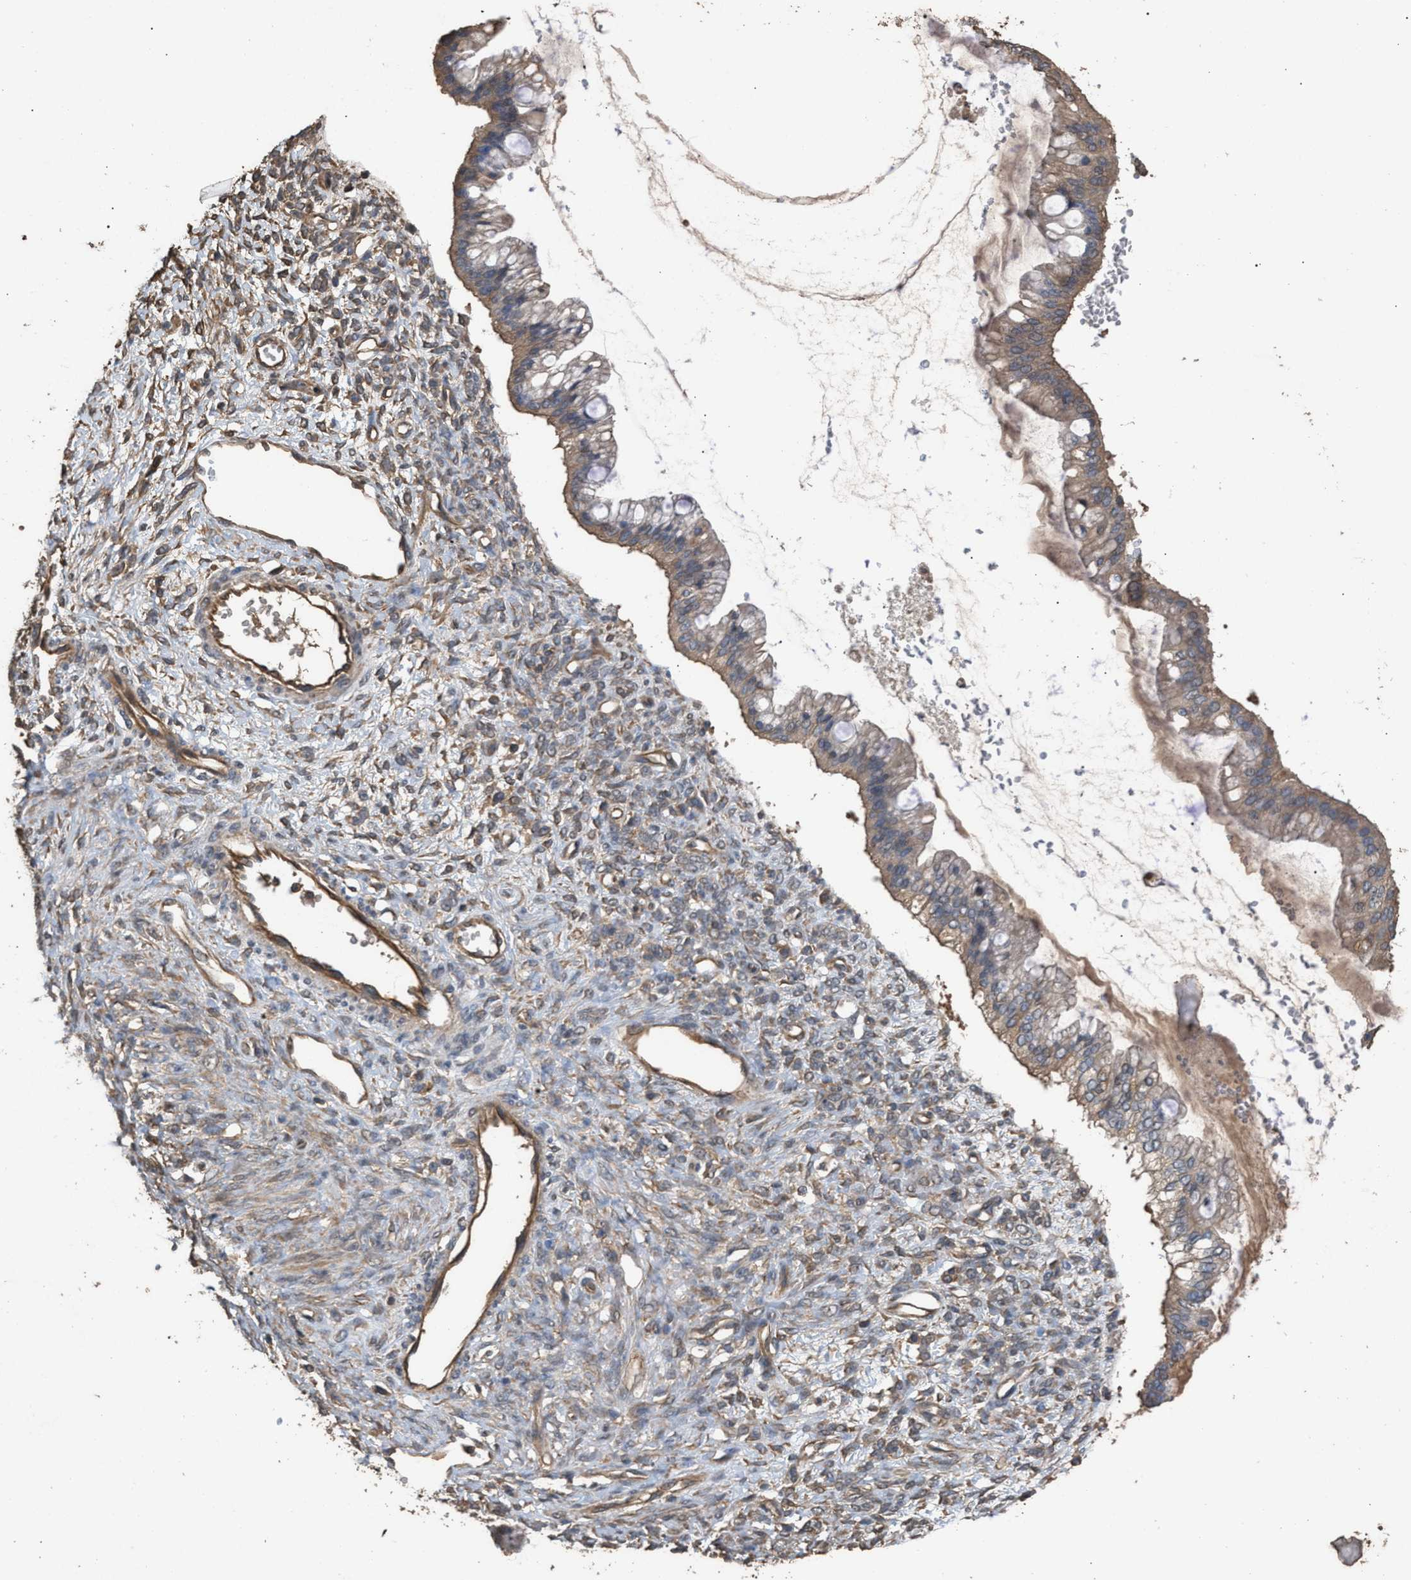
{"staining": {"intensity": "moderate", "quantity": ">75%", "location": "cytoplasmic/membranous"}, "tissue": "ovarian cancer", "cell_type": "Tumor cells", "image_type": "cancer", "snomed": [{"axis": "morphology", "description": "Cystadenocarcinoma, mucinous, NOS"}, {"axis": "topography", "description": "Ovary"}], "caption": "This is an image of immunohistochemistry (IHC) staining of ovarian cancer, which shows moderate positivity in the cytoplasmic/membranous of tumor cells.", "gene": "HTRA3", "patient": {"sex": "female", "age": 73}}